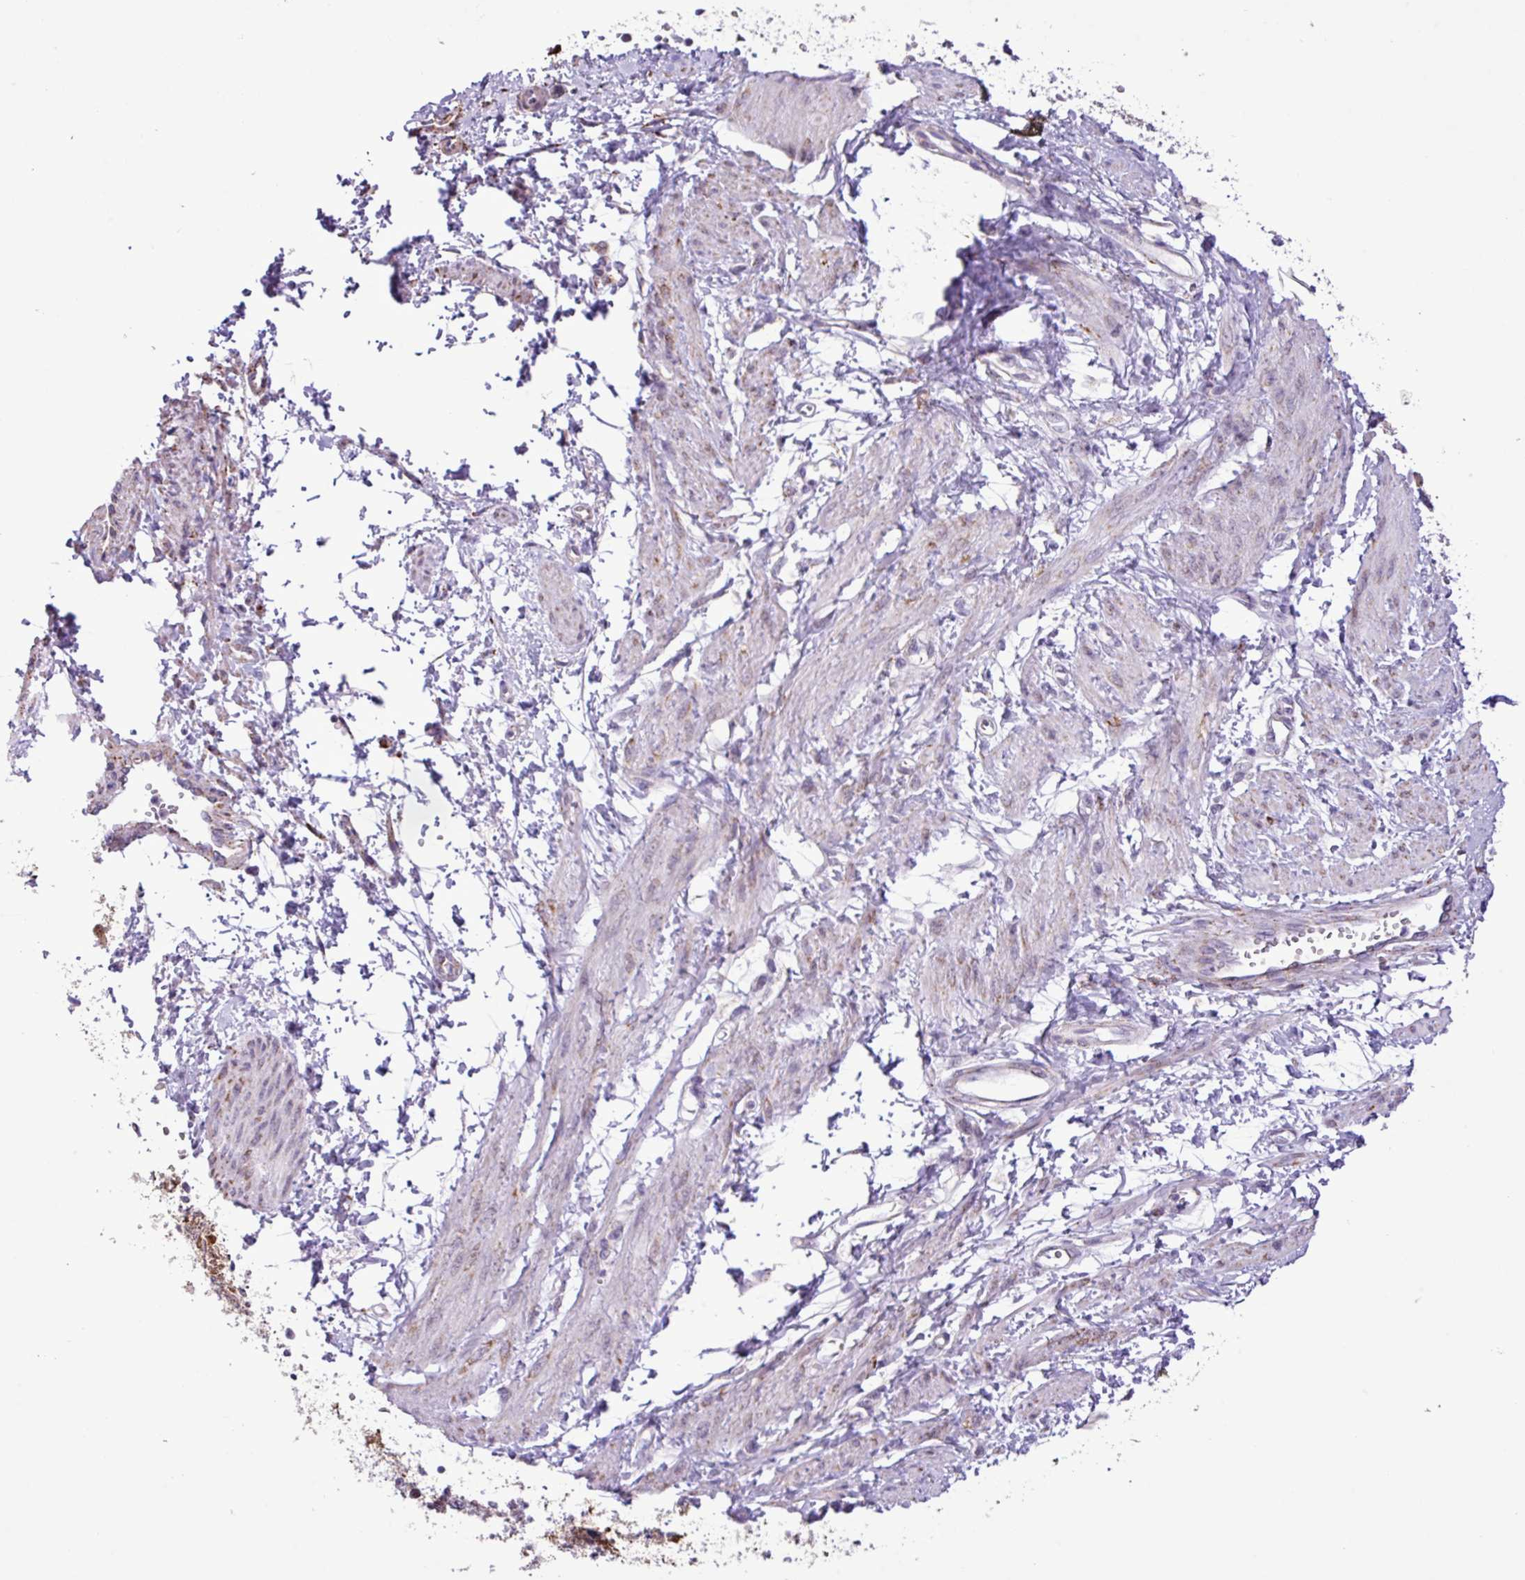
{"staining": {"intensity": "negative", "quantity": "none", "location": "none"}, "tissue": "smooth muscle", "cell_type": "Smooth muscle cells", "image_type": "normal", "snomed": [{"axis": "morphology", "description": "Normal tissue, NOS"}, {"axis": "topography", "description": "Smooth muscle"}, {"axis": "topography", "description": "Uterus"}], "caption": "High power microscopy micrograph of an IHC photomicrograph of unremarkable smooth muscle, revealing no significant expression in smooth muscle cells.", "gene": "SGPP1", "patient": {"sex": "female", "age": 39}}